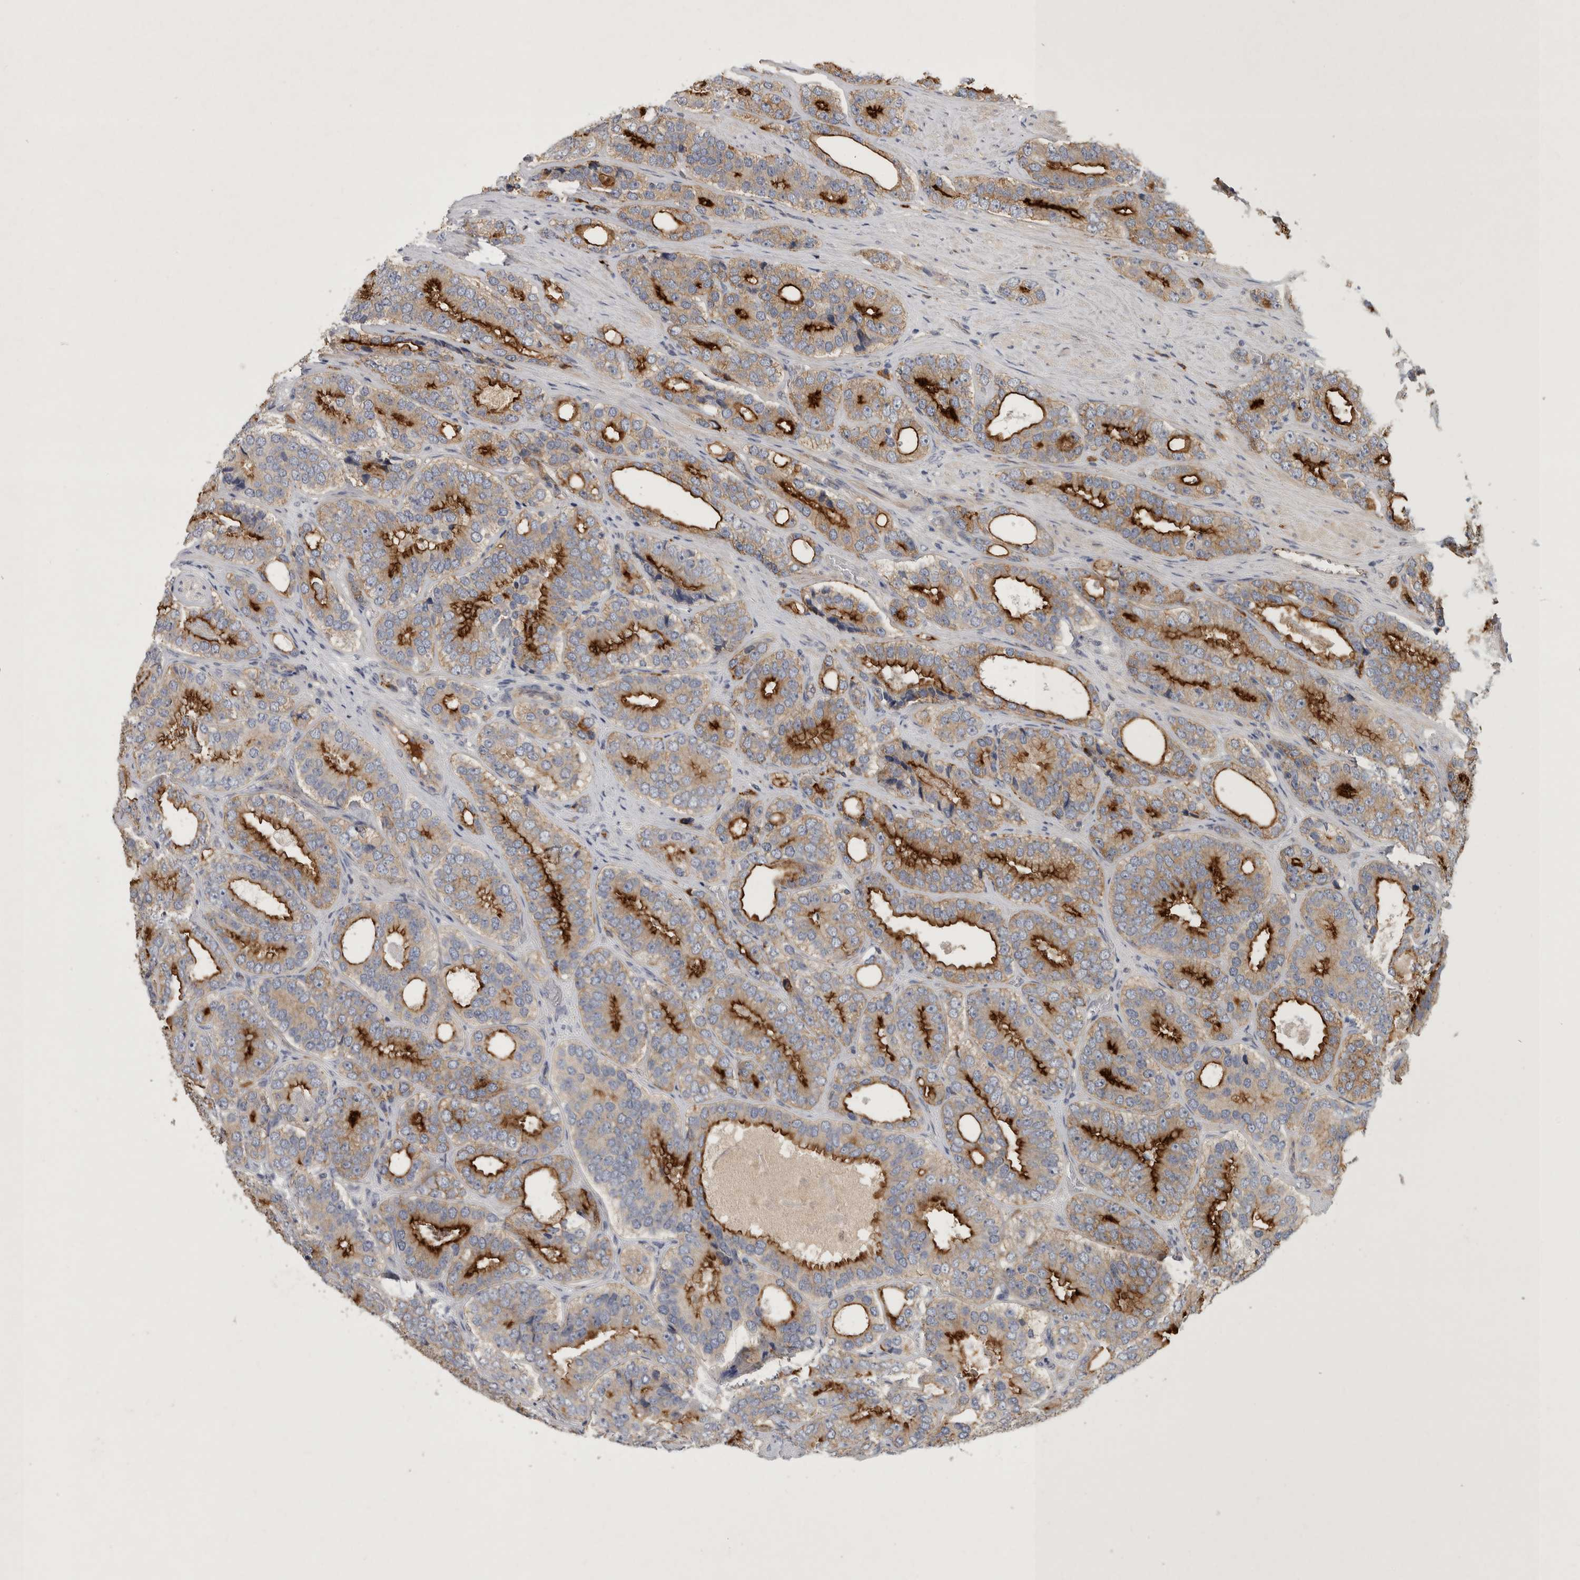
{"staining": {"intensity": "strong", "quantity": "25%-75%", "location": "cytoplasmic/membranous"}, "tissue": "prostate cancer", "cell_type": "Tumor cells", "image_type": "cancer", "snomed": [{"axis": "morphology", "description": "Adenocarcinoma, High grade"}, {"axis": "topography", "description": "Prostate"}], "caption": "Human prostate cancer (high-grade adenocarcinoma) stained with a brown dye demonstrates strong cytoplasmic/membranous positive staining in about 25%-75% of tumor cells.", "gene": "MLPH", "patient": {"sex": "male", "age": 56}}